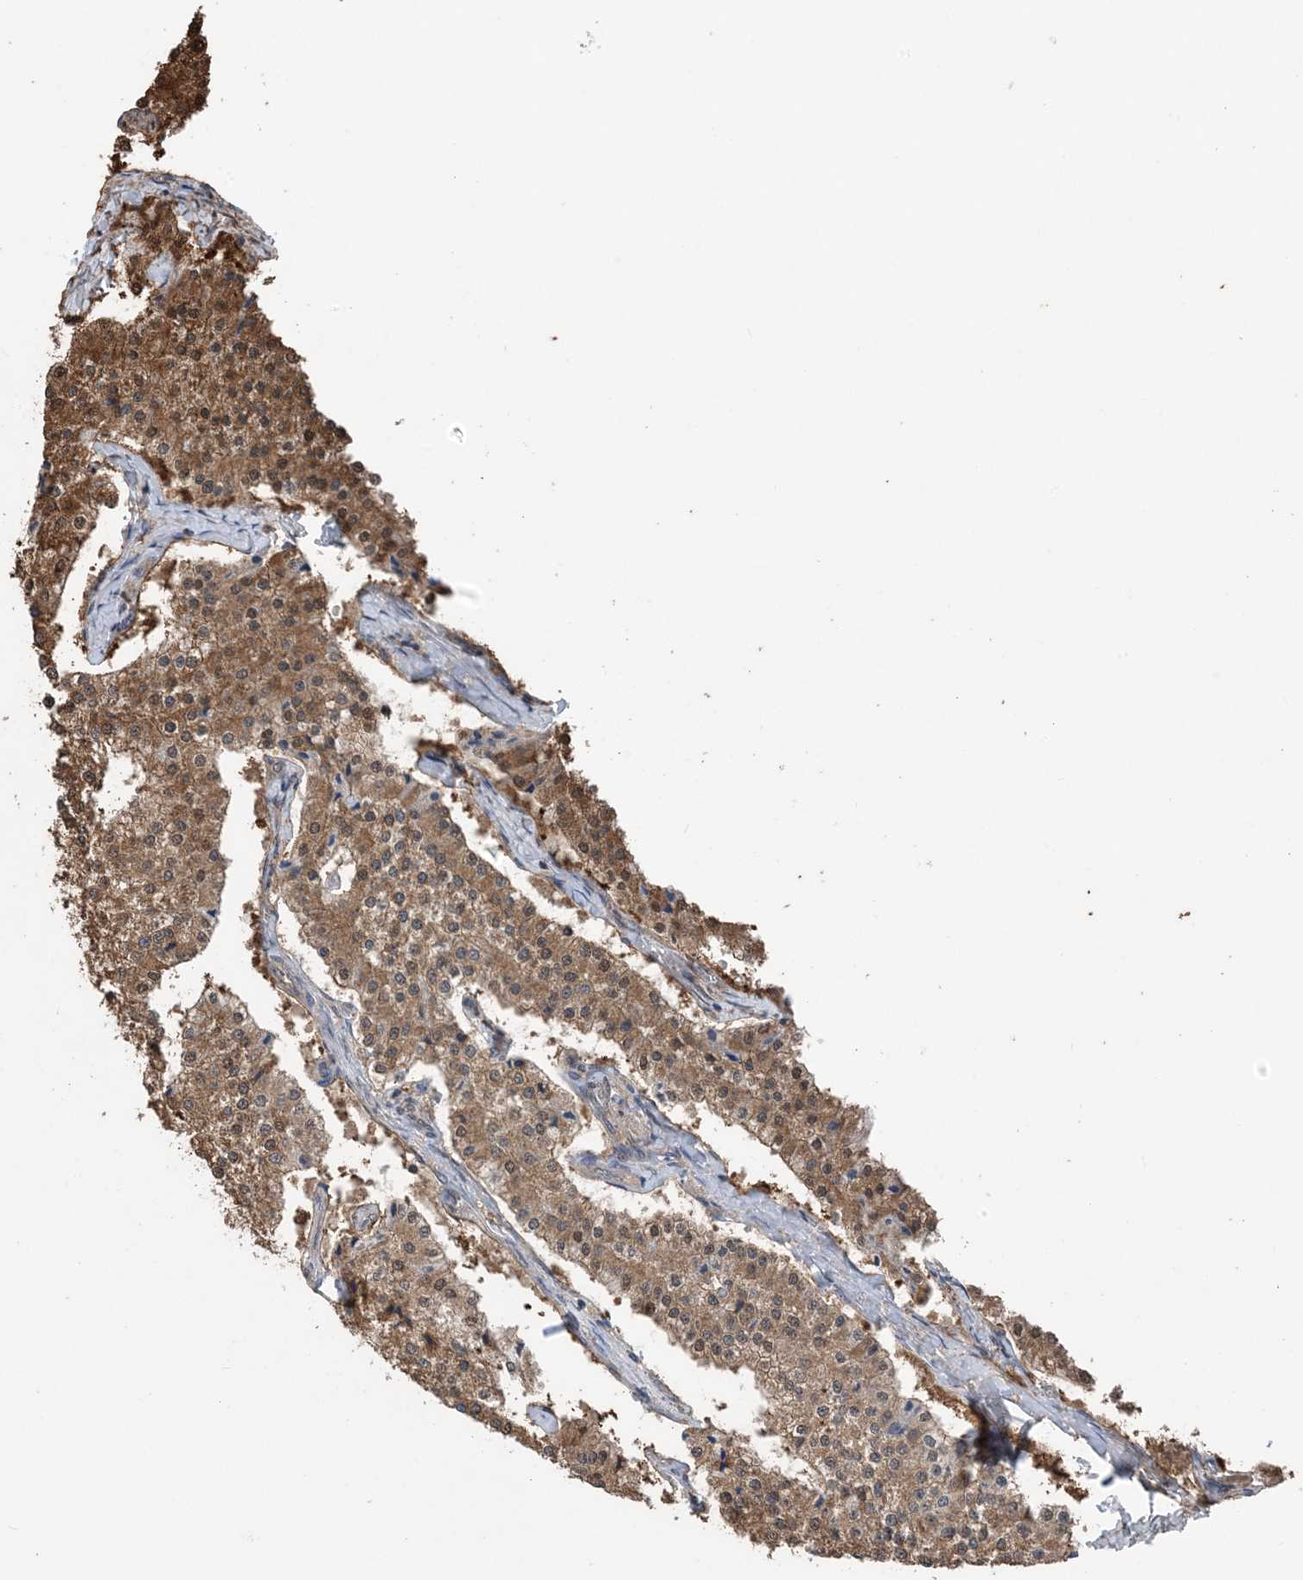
{"staining": {"intensity": "moderate", "quantity": ">75%", "location": "cytoplasmic/membranous"}, "tissue": "carcinoid", "cell_type": "Tumor cells", "image_type": "cancer", "snomed": [{"axis": "morphology", "description": "Carcinoid, malignant, NOS"}, {"axis": "topography", "description": "Colon"}], "caption": "Tumor cells show medium levels of moderate cytoplasmic/membranous staining in about >75% of cells in malignant carcinoid. Ihc stains the protein of interest in brown and the nuclei are stained blue.", "gene": "HIKESHI", "patient": {"sex": "female", "age": 52}}